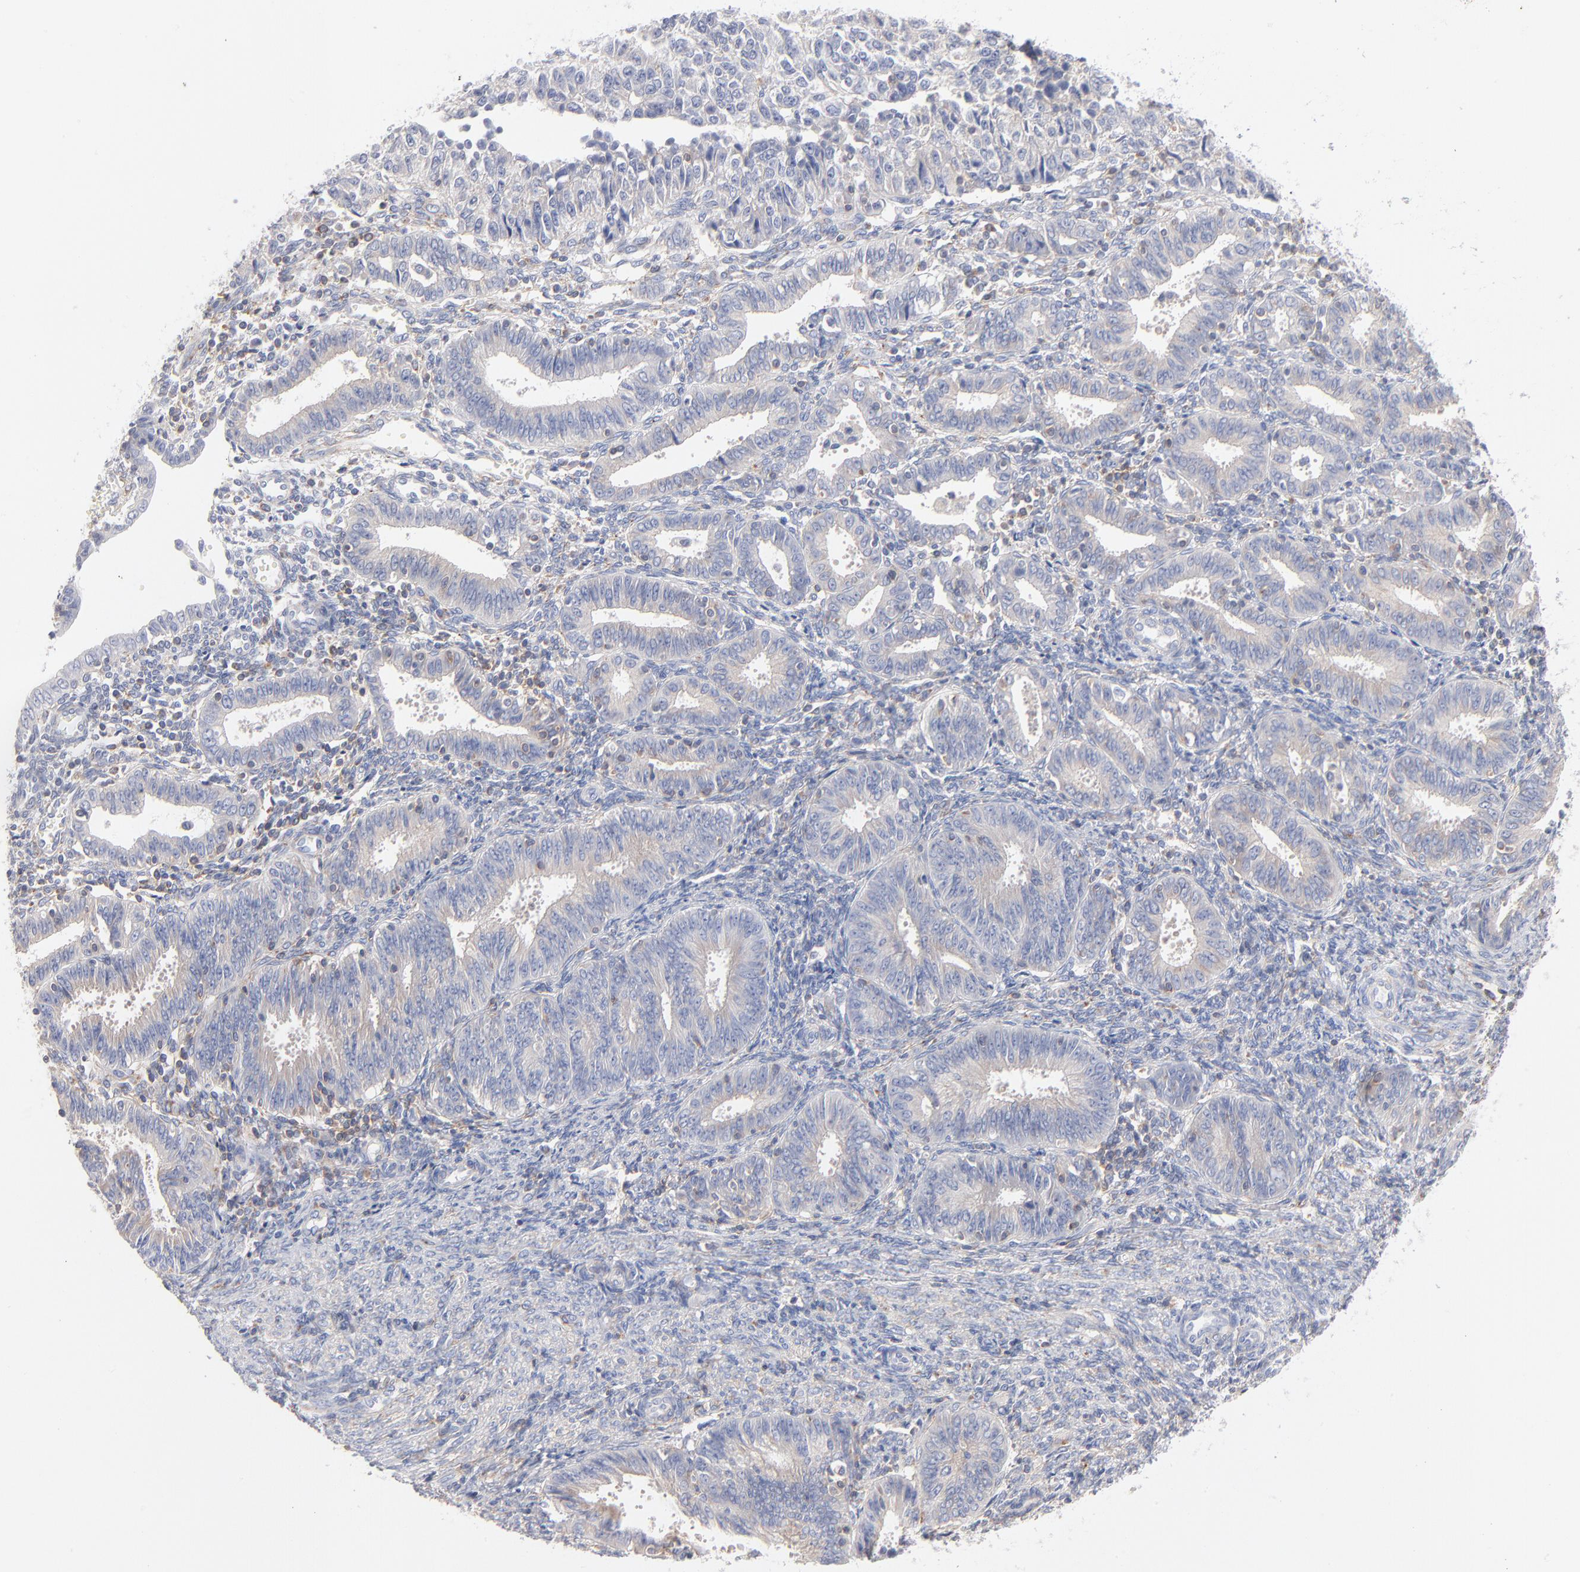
{"staining": {"intensity": "negative", "quantity": "none", "location": "none"}, "tissue": "endometrial cancer", "cell_type": "Tumor cells", "image_type": "cancer", "snomed": [{"axis": "morphology", "description": "Adenocarcinoma, NOS"}, {"axis": "topography", "description": "Endometrium"}], "caption": "Immunohistochemistry (IHC) histopathology image of neoplastic tissue: endometrial adenocarcinoma stained with DAB (3,3'-diaminobenzidine) demonstrates no significant protein positivity in tumor cells.", "gene": "SEPTIN6", "patient": {"sex": "female", "age": 42}}